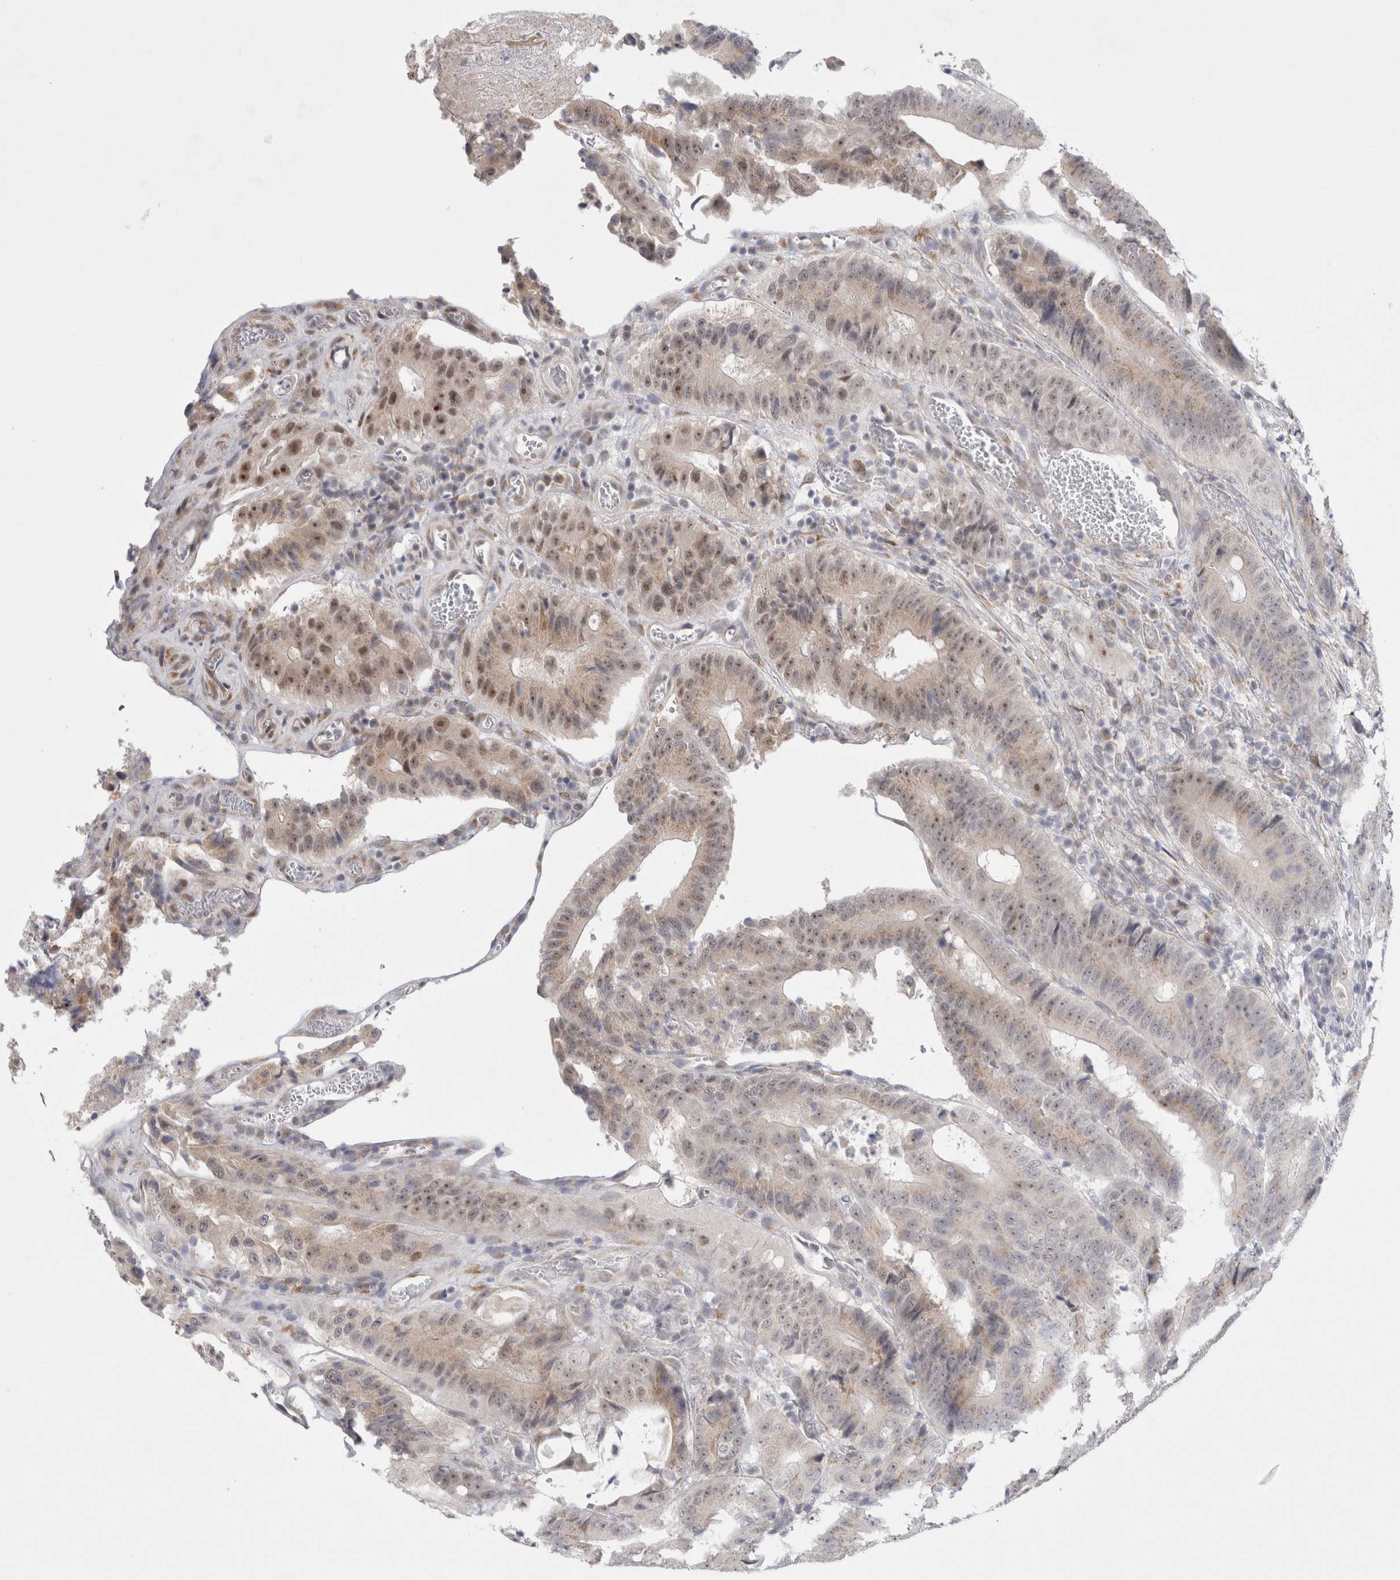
{"staining": {"intensity": "moderate", "quantity": "25%-75%", "location": "nuclear"}, "tissue": "colorectal cancer", "cell_type": "Tumor cells", "image_type": "cancer", "snomed": [{"axis": "morphology", "description": "Adenocarcinoma, NOS"}, {"axis": "topography", "description": "Colon"}], "caption": "Immunohistochemical staining of colorectal cancer demonstrates moderate nuclear protein staining in approximately 25%-75% of tumor cells.", "gene": "TRMT1L", "patient": {"sex": "male", "age": 83}}